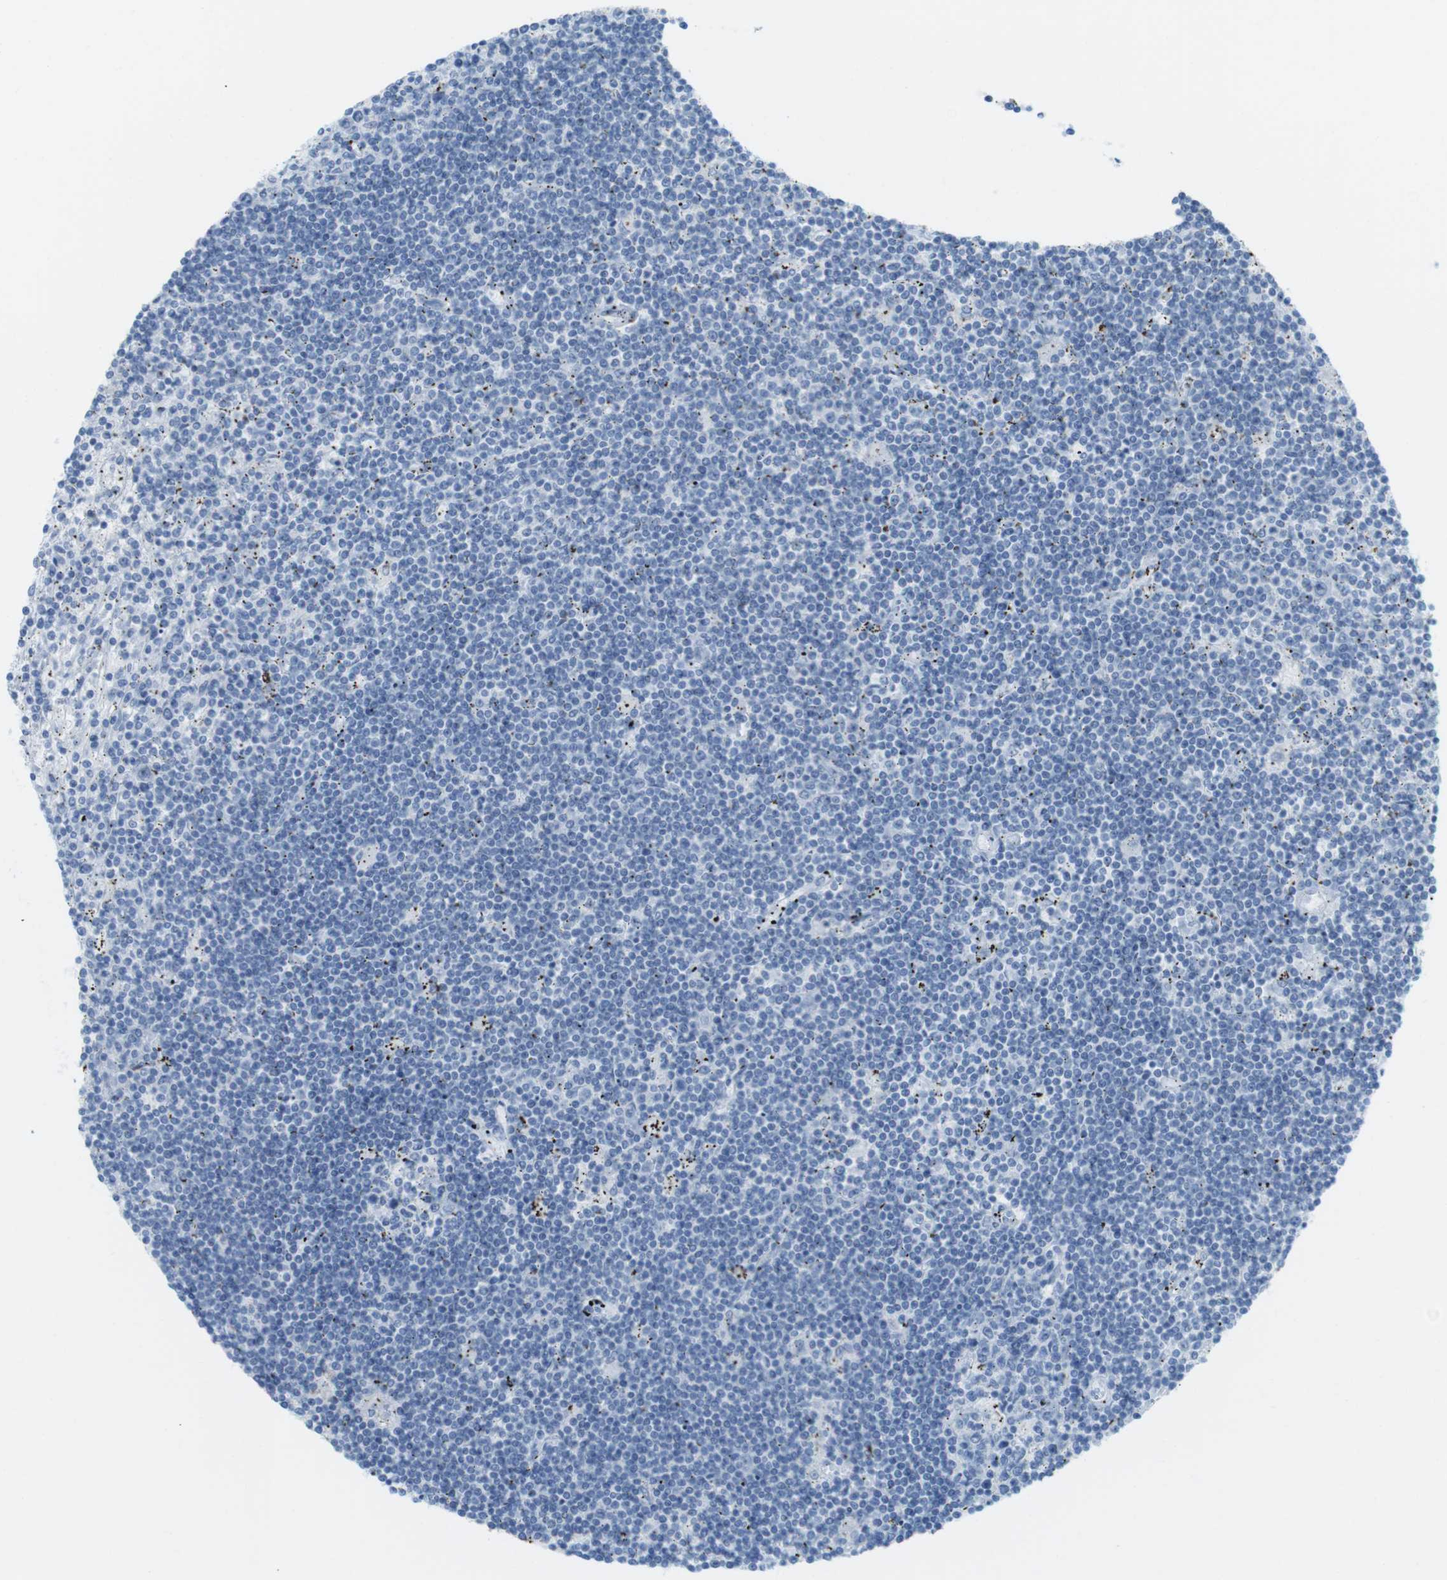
{"staining": {"intensity": "negative", "quantity": "none", "location": "none"}, "tissue": "lymphoma", "cell_type": "Tumor cells", "image_type": "cancer", "snomed": [{"axis": "morphology", "description": "Malignant lymphoma, non-Hodgkin's type, Low grade"}, {"axis": "topography", "description": "Spleen"}], "caption": "The photomicrograph reveals no staining of tumor cells in malignant lymphoma, non-Hodgkin's type (low-grade).", "gene": "TNNT2", "patient": {"sex": "male", "age": 76}}